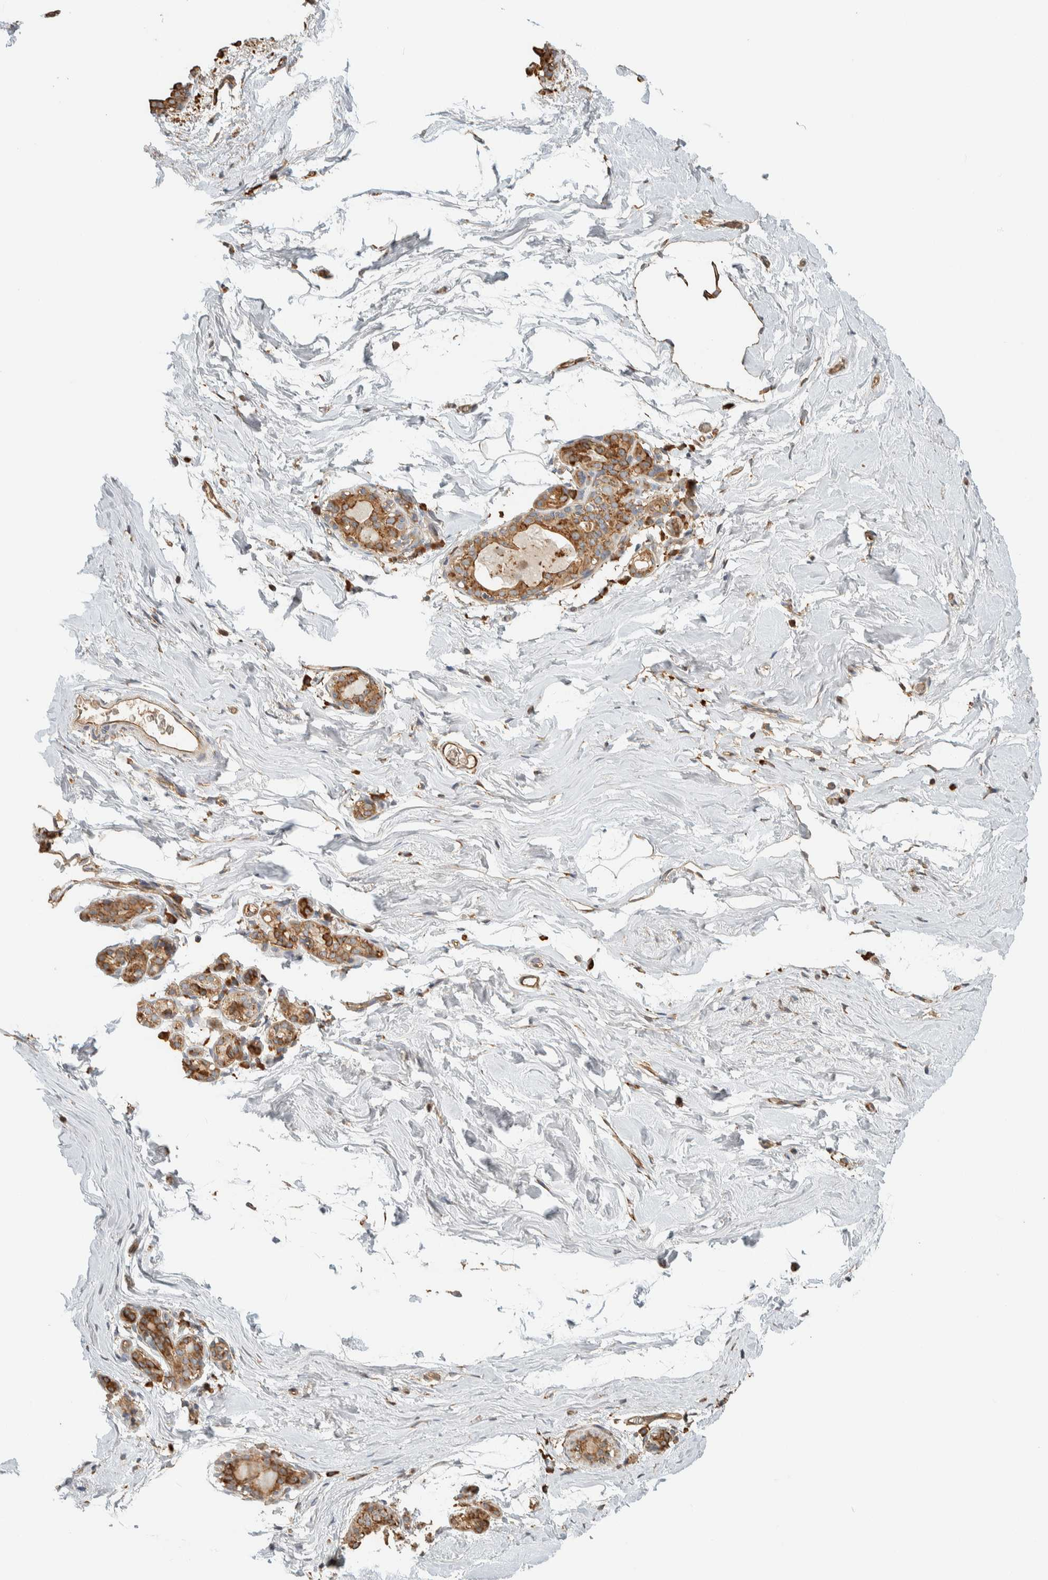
{"staining": {"intensity": "negative", "quantity": "none", "location": "none"}, "tissue": "breast", "cell_type": "Adipocytes", "image_type": "normal", "snomed": [{"axis": "morphology", "description": "Normal tissue, NOS"}, {"axis": "topography", "description": "Breast"}], "caption": "DAB (3,3'-diaminobenzidine) immunohistochemical staining of unremarkable breast displays no significant staining in adipocytes.", "gene": "RAB11FIP1", "patient": {"sex": "female", "age": 62}}